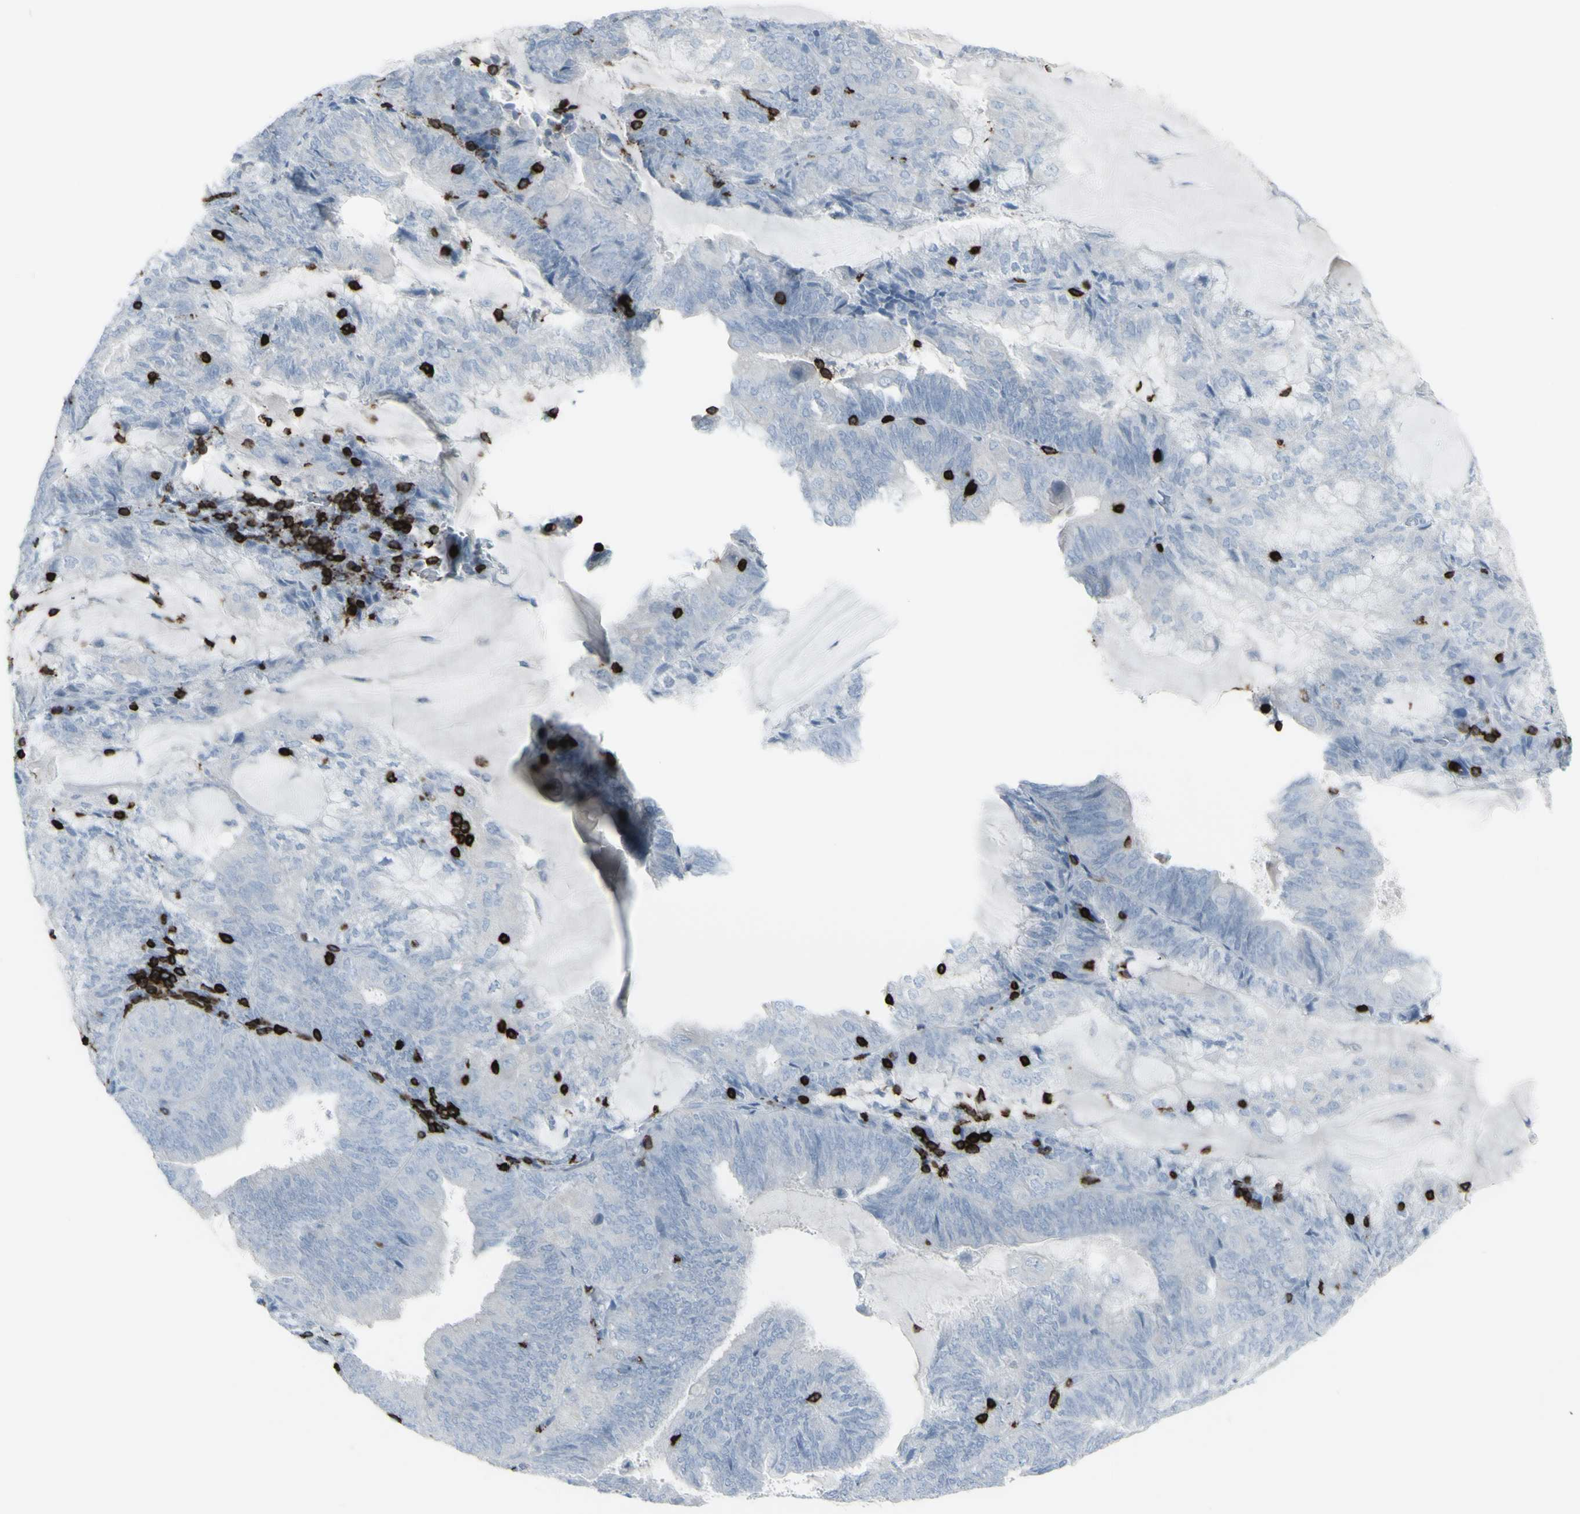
{"staining": {"intensity": "negative", "quantity": "none", "location": "none"}, "tissue": "endometrial cancer", "cell_type": "Tumor cells", "image_type": "cancer", "snomed": [{"axis": "morphology", "description": "Adenocarcinoma, NOS"}, {"axis": "topography", "description": "Endometrium"}], "caption": "Adenocarcinoma (endometrial) was stained to show a protein in brown. There is no significant staining in tumor cells.", "gene": "CD247", "patient": {"sex": "female", "age": 81}}